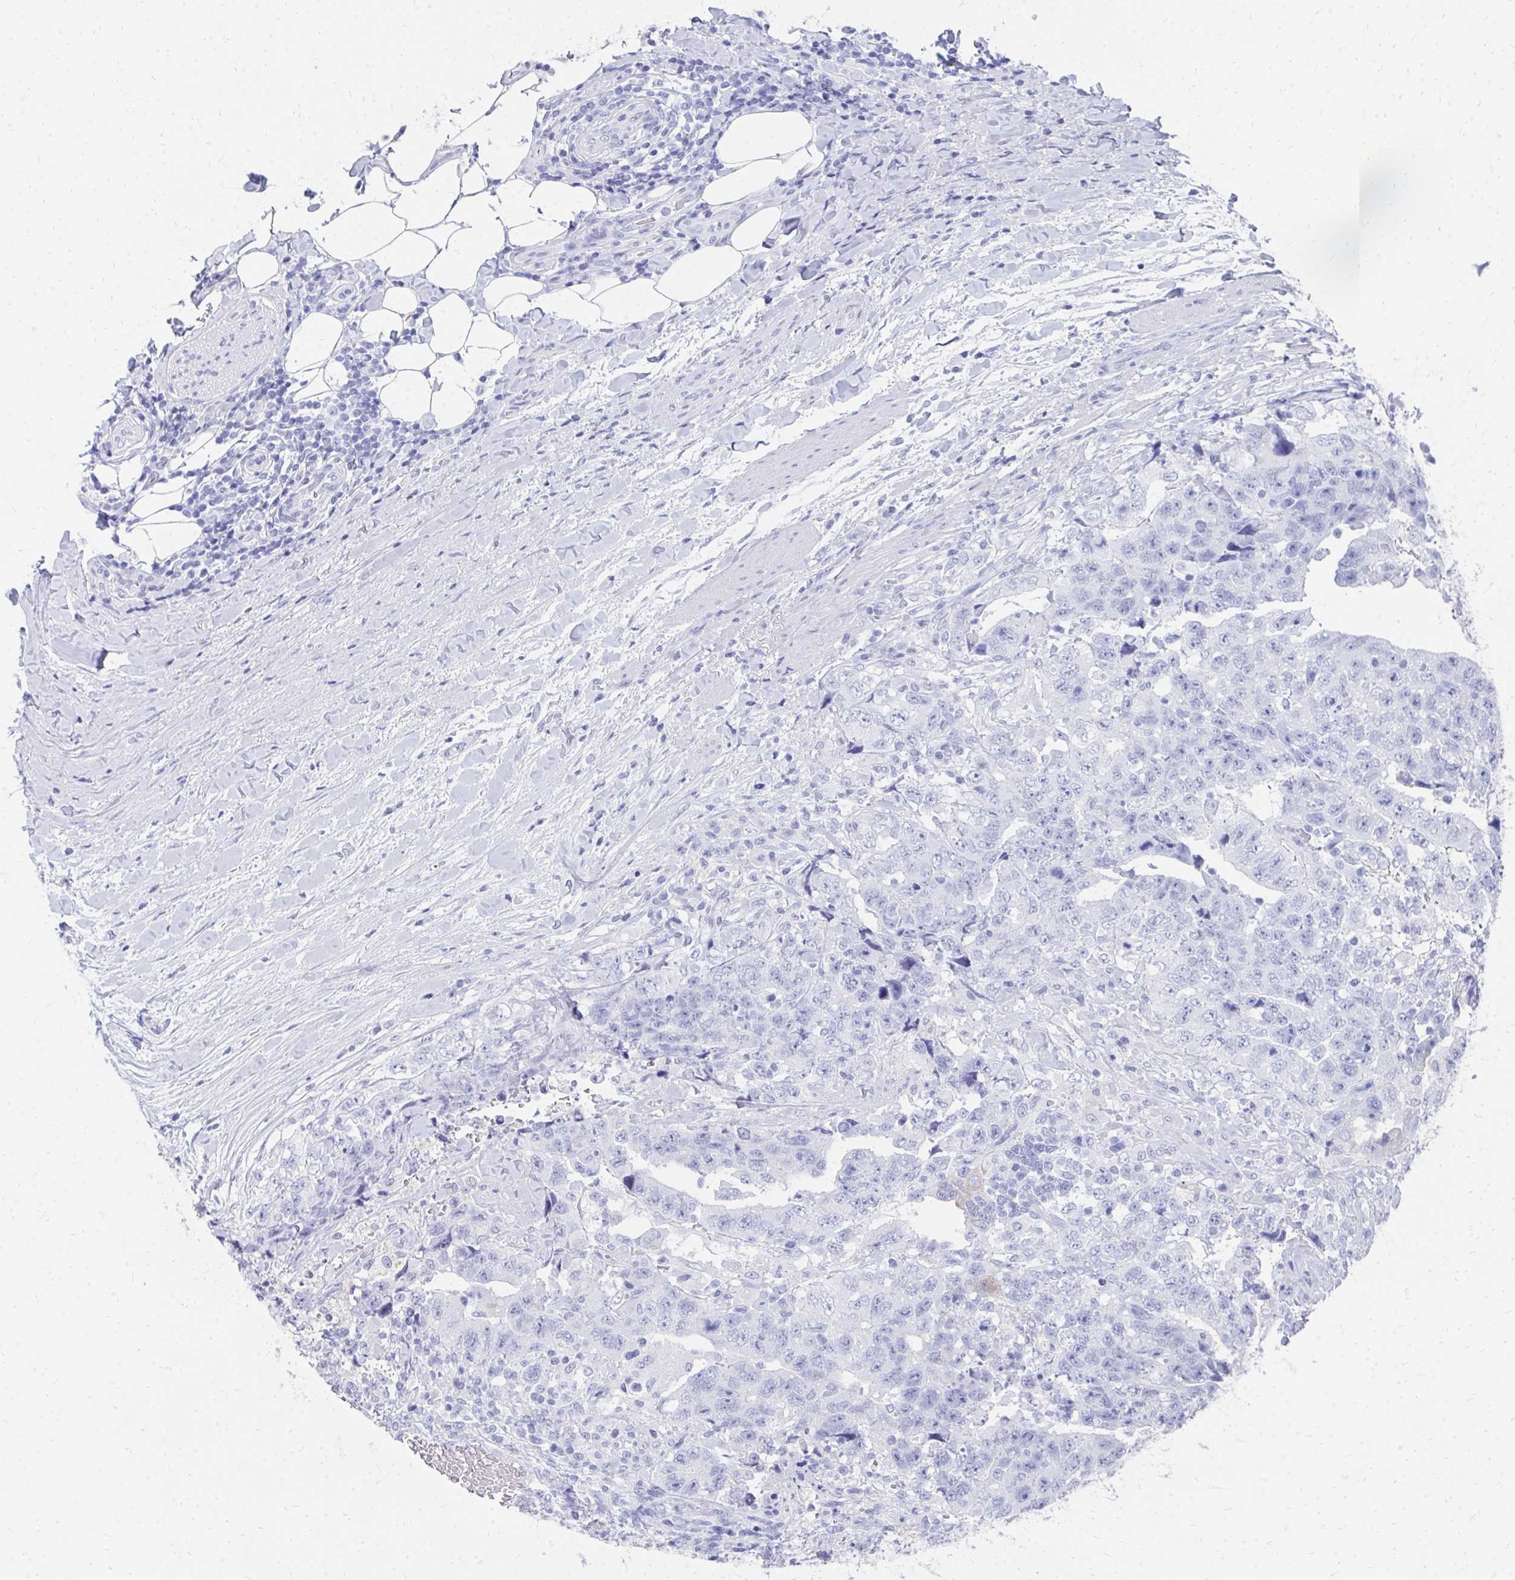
{"staining": {"intensity": "negative", "quantity": "none", "location": "none"}, "tissue": "testis cancer", "cell_type": "Tumor cells", "image_type": "cancer", "snomed": [{"axis": "morphology", "description": "Carcinoma, Embryonal, NOS"}, {"axis": "topography", "description": "Testis"}], "caption": "Immunohistochemistry (IHC) micrograph of human testis cancer stained for a protein (brown), which demonstrates no staining in tumor cells. (DAB immunohistochemistry, high magnification).", "gene": "HGD", "patient": {"sex": "male", "age": 24}}